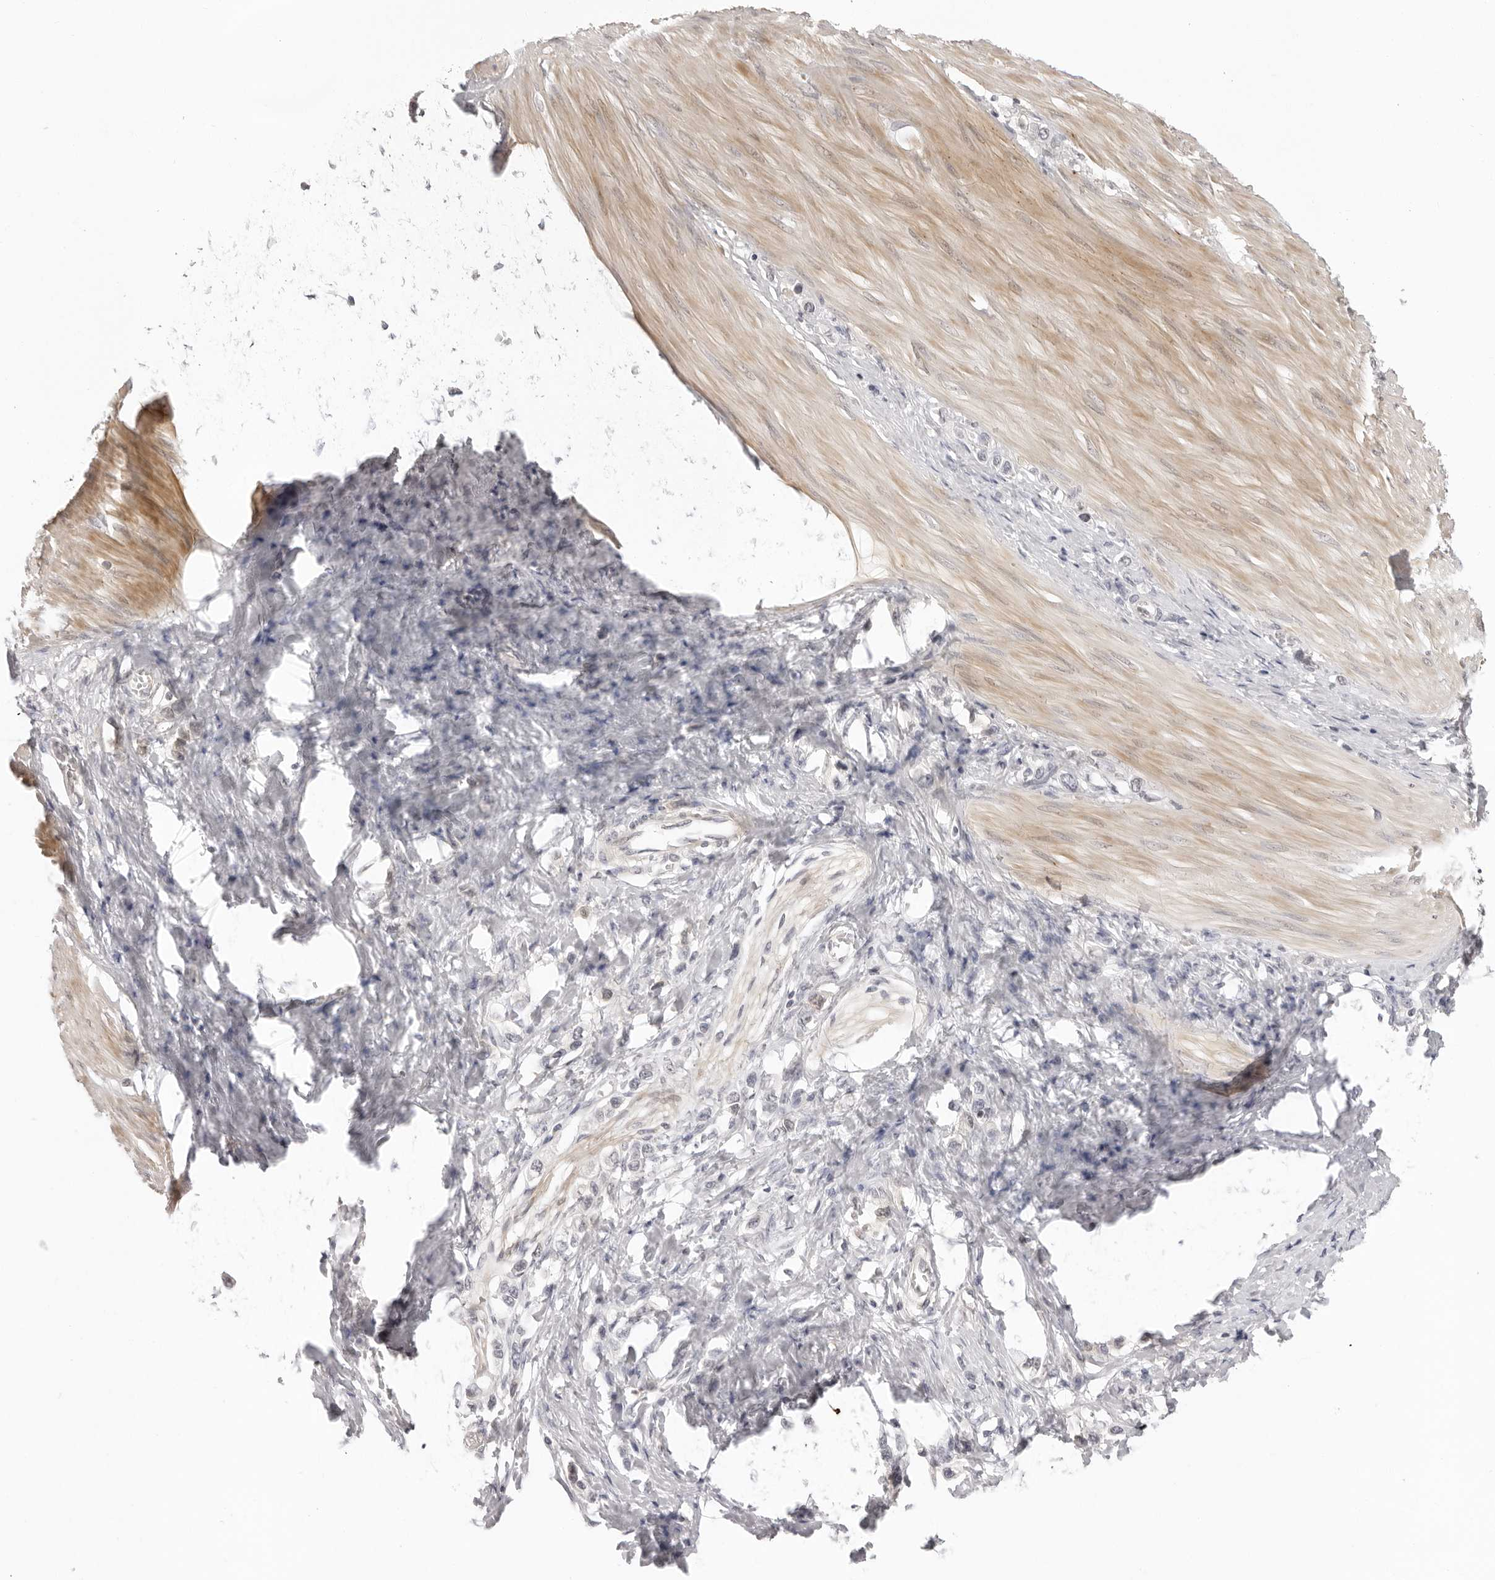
{"staining": {"intensity": "negative", "quantity": "none", "location": "none"}, "tissue": "stomach cancer", "cell_type": "Tumor cells", "image_type": "cancer", "snomed": [{"axis": "morphology", "description": "Adenocarcinoma, NOS"}, {"axis": "topography", "description": "Stomach"}], "caption": "Human adenocarcinoma (stomach) stained for a protein using IHC displays no expression in tumor cells.", "gene": "STRADB", "patient": {"sex": "female", "age": 65}}